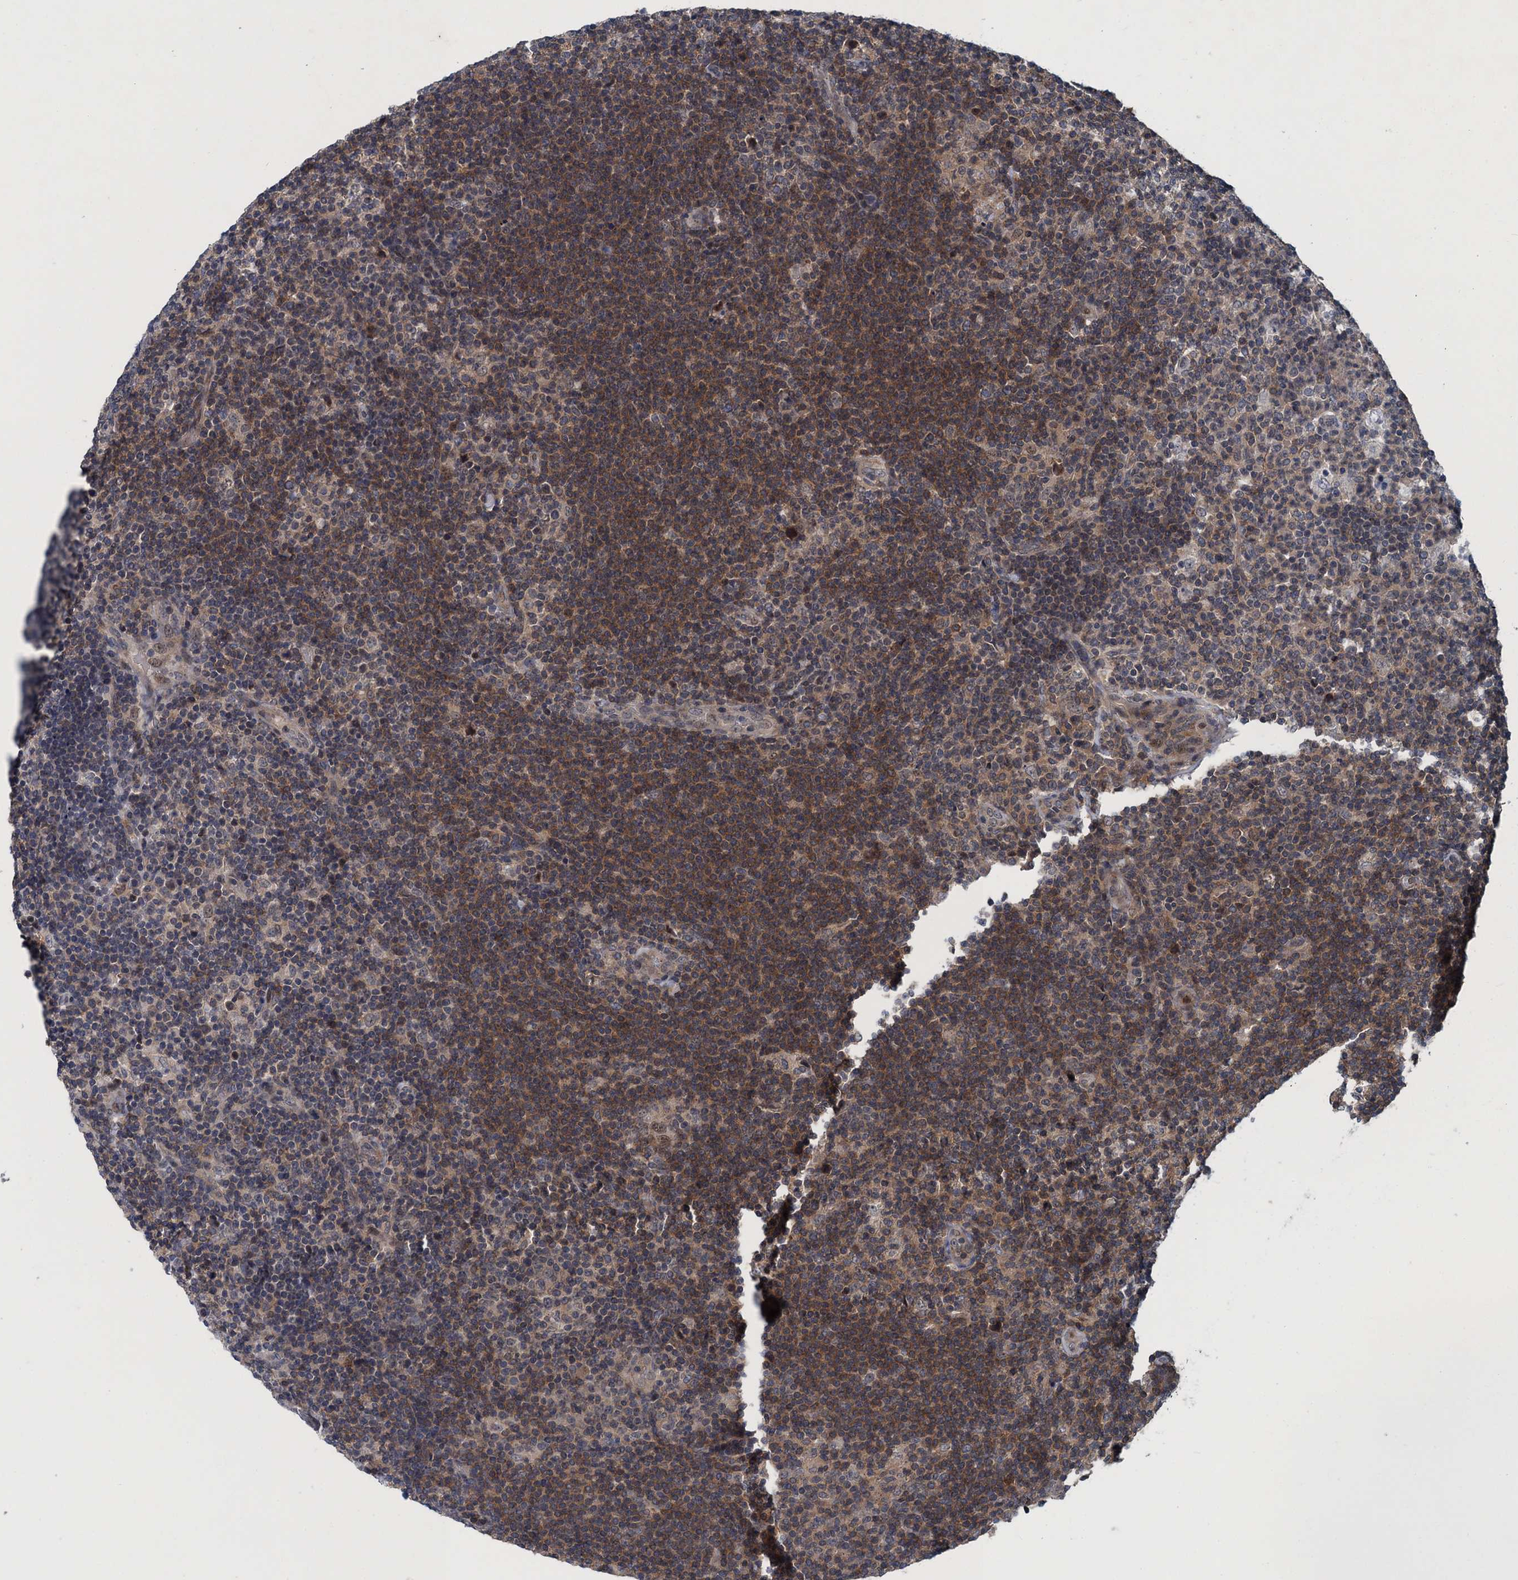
{"staining": {"intensity": "negative", "quantity": "none", "location": "none"}, "tissue": "lymphoma", "cell_type": "Tumor cells", "image_type": "cancer", "snomed": [{"axis": "morphology", "description": "Hodgkin's disease, NOS"}, {"axis": "topography", "description": "Lymph node"}], "caption": "Immunohistochemical staining of human lymphoma demonstrates no significant positivity in tumor cells. Brightfield microscopy of IHC stained with DAB (brown) and hematoxylin (blue), captured at high magnification.", "gene": "RNF165", "patient": {"sex": "female", "age": 57}}